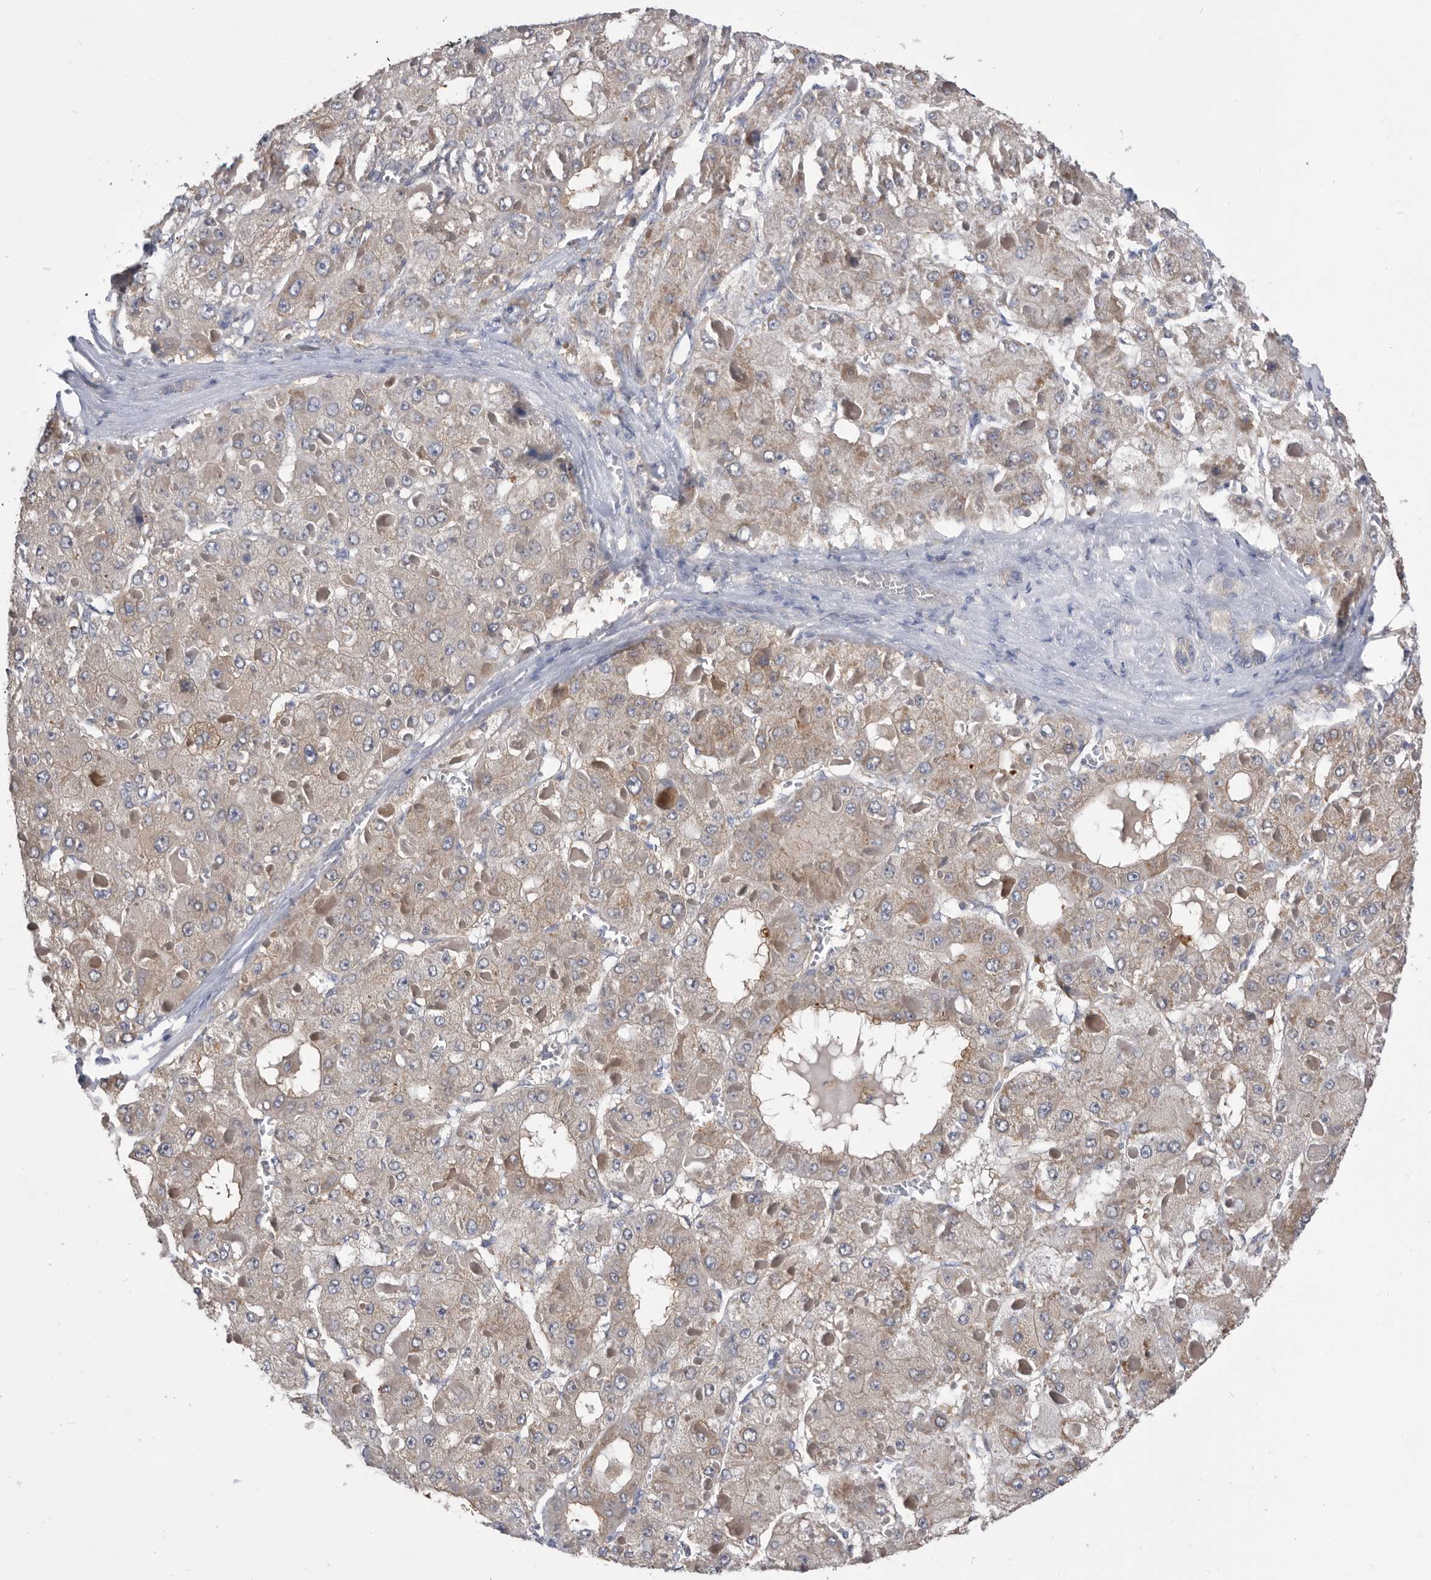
{"staining": {"intensity": "weak", "quantity": ">75%", "location": "cytoplasmic/membranous"}, "tissue": "liver cancer", "cell_type": "Tumor cells", "image_type": "cancer", "snomed": [{"axis": "morphology", "description": "Carcinoma, Hepatocellular, NOS"}, {"axis": "topography", "description": "Liver"}], "caption": "Protein staining by IHC displays weak cytoplasmic/membranous positivity in about >75% of tumor cells in liver cancer. The staining was performed using DAB (3,3'-diaminobenzidine) to visualize the protein expression in brown, while the nuclei were stained in blue with hematoxylin (Magnification: 20x).", "gene": "CCT4", "patient": {"sex": "female", "age": 73}}